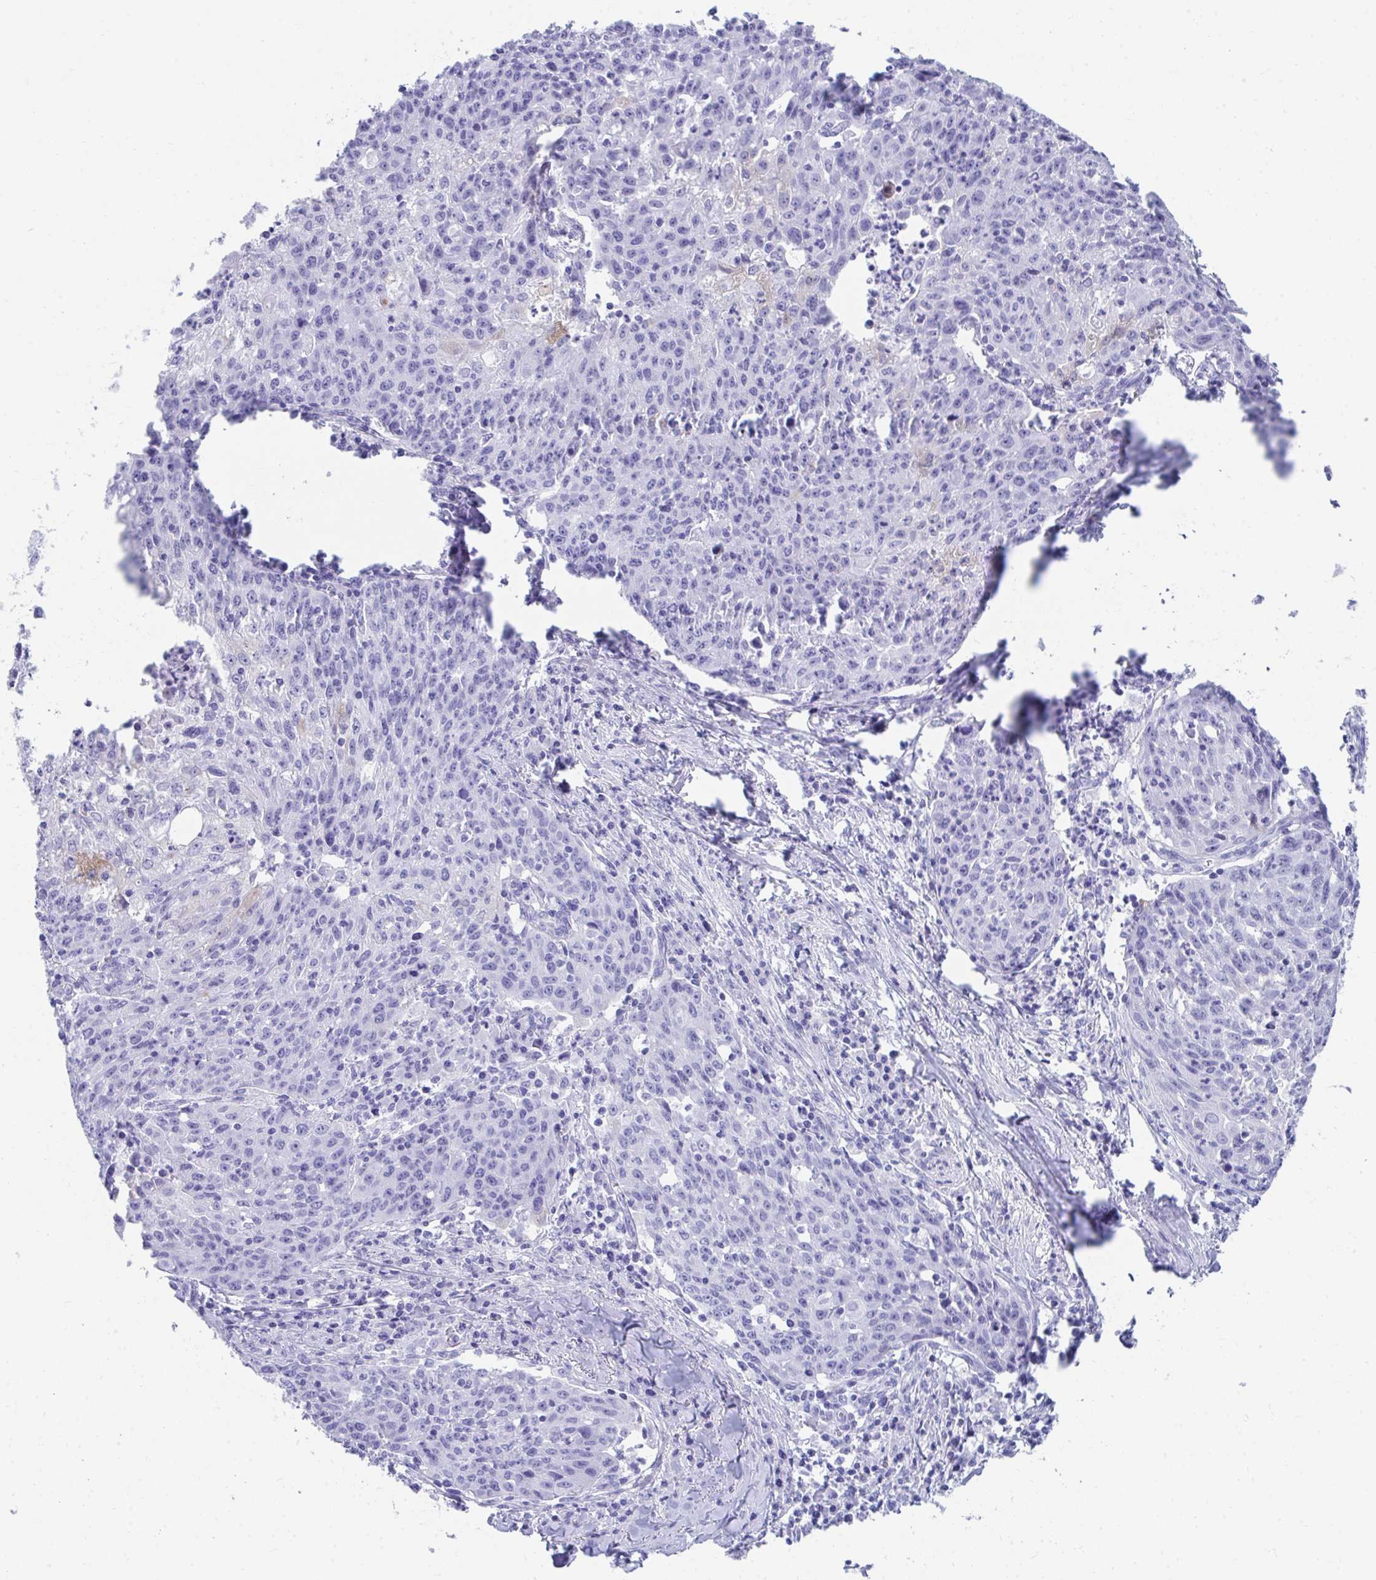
{"staining": {"intensity": "negative", "quantity": "none", "location": "none"}, "tissue": "lung cancer", "cell_type": "Tumor cells", "image_type": "cancer", "snomed": [{"axis": "morphology", "description": "Squamous cell carcinoma, NOS"}, {"axis": "morphology", "description": "Squamous cell carcinoma, metastatic, NOS"}, {"axis": "topography", "description": "Bronchus"}, {"axis": "topography", "description": "Lung"}], "caption": "An image of human lung metastatic squamous cell carcinoma is negative for staining in tumor cells. The staining was performed using DAB to visualize the protein expression in brown, while the nuclei were stained in blue with hematoxylin (Magnification: 20x).", "gene": "HGD", "patient": {"sex": "male", "age": 62}}